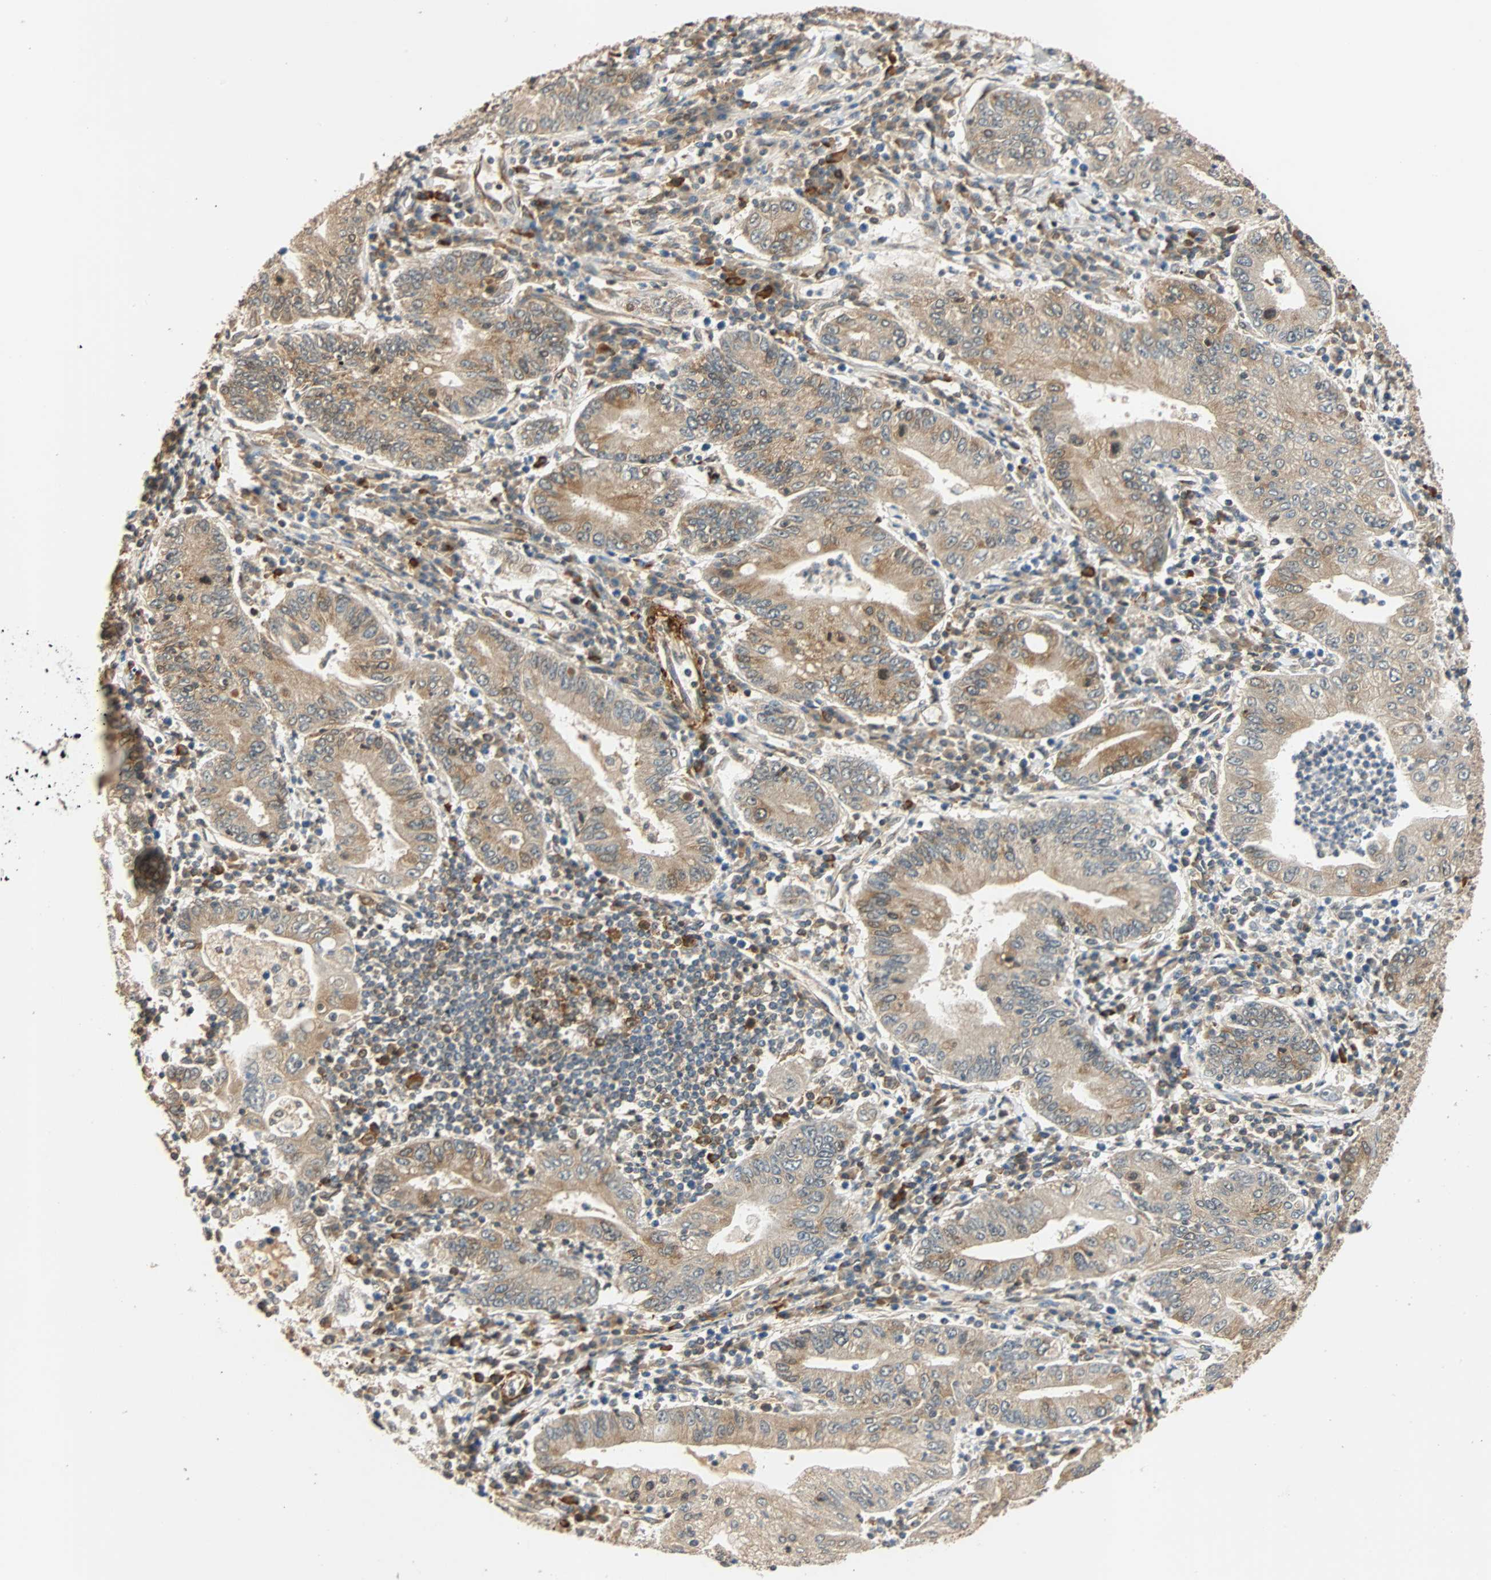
{"staining": {"intensity": "weak", "quantity": "25%-75%", "location": "cytoplasmic/membranous"}, "tissue": "stomach cancer", "cell_type": "Tumor cells", "image_type": "cancer", "snomed": [{"axis": "morphology", "description": "Normal tissue, NOS"}, {"axis": "morphology", "description": "Adenocarcinoma, NOS"}, {"axis": "topography", "description": "Esophagus"}, {"axis": "topography", "description": "Stomach, upper"}, {"axis": "topography", "description": "Peripheral nerve tissue"}], "caption": "Protein staining exhibits weak cytoplasmic/membranous positivity in approximately 25%-75% of tumor cells in adenocarcinoma (stomach). (brown staining indicates protein expression, while blue staining denotes nuclei).", "gene": "QSER1", "patient": {"sex": "male", "age": 62}}